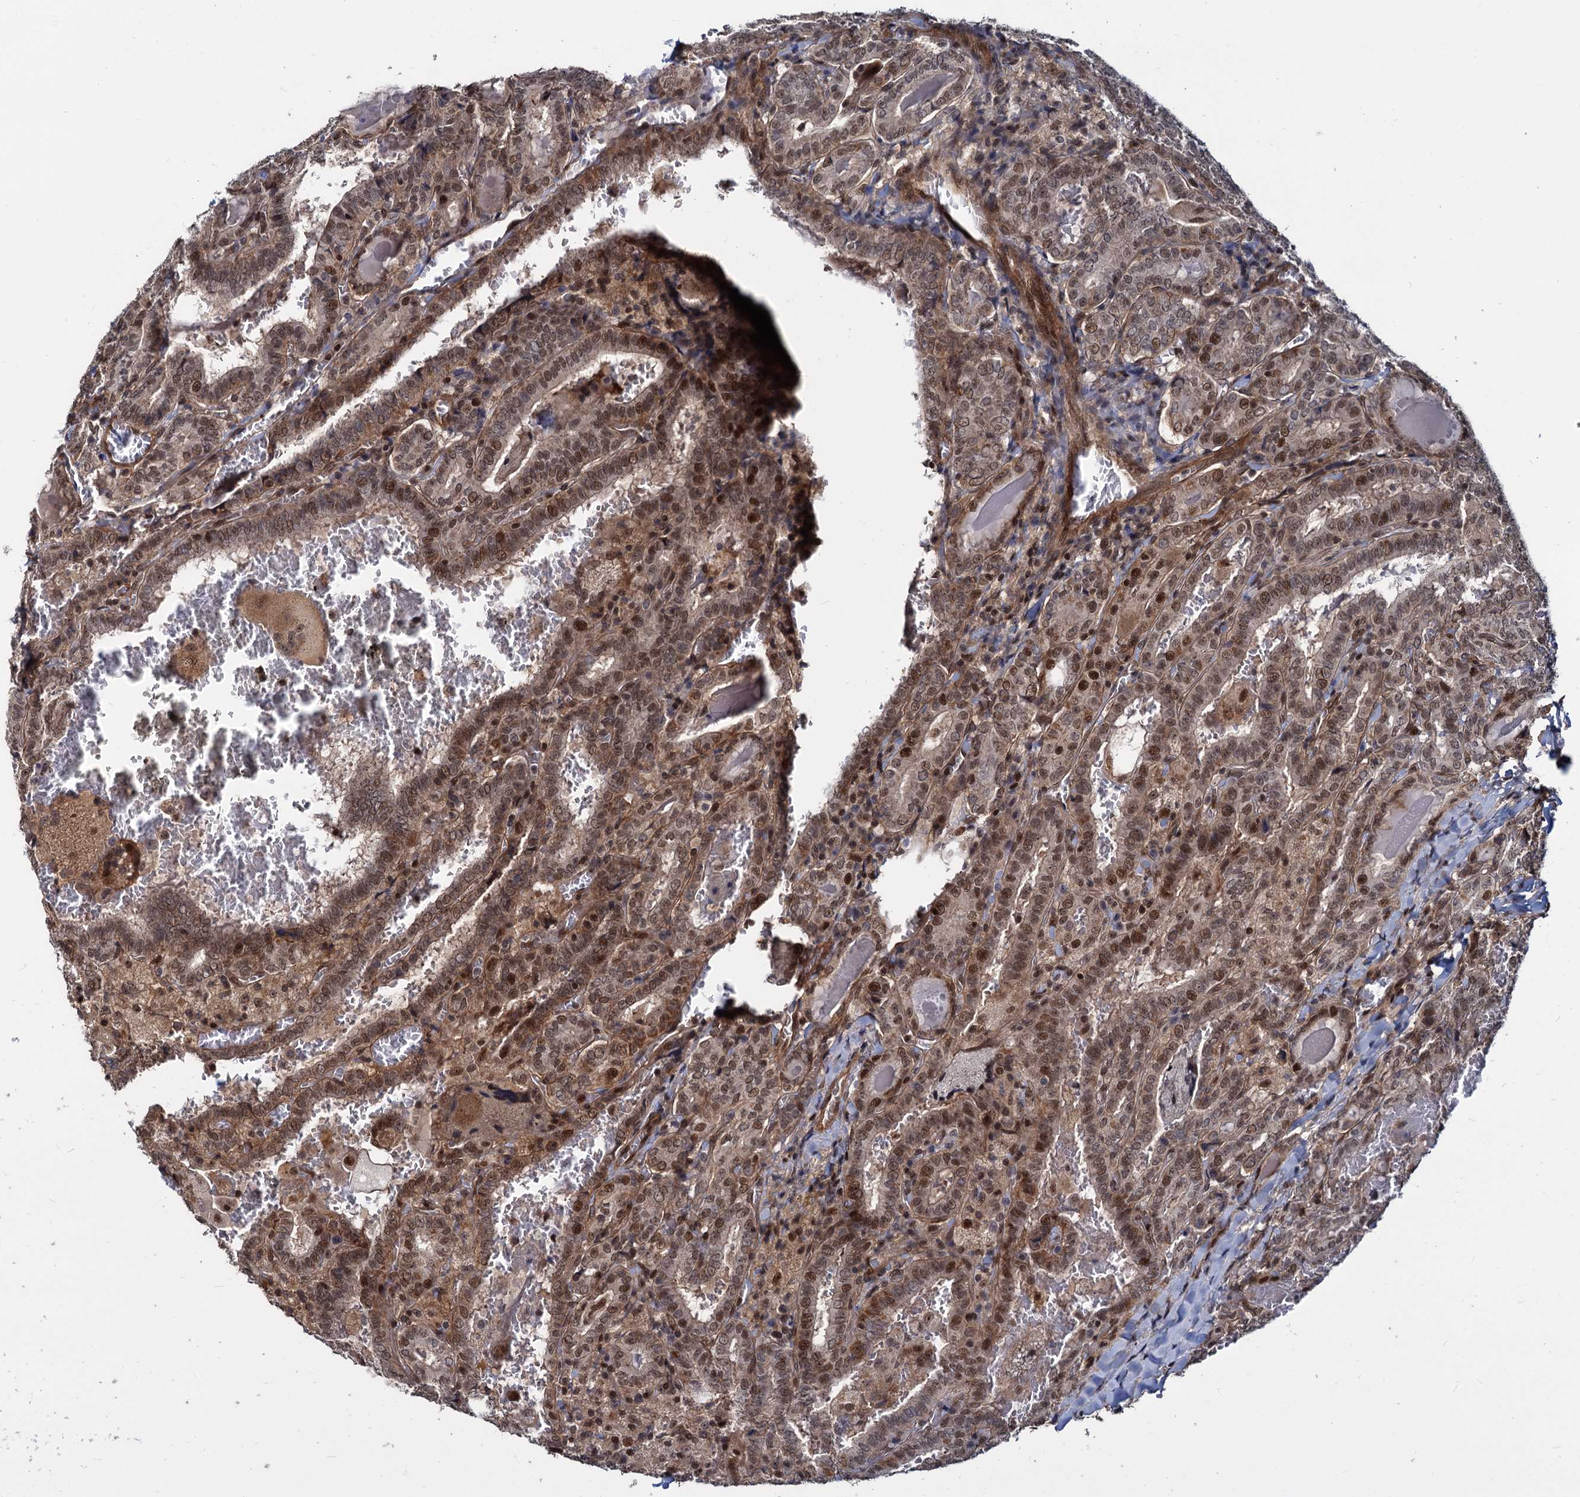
{"staining": {"intensity": "moderate", "quantity": ">75%", "location": "nuclear"}, "tissue": "thyroid cancer", "cell_type": "Tumor cells", "image_type": "cancer", "snomed": [{"axis": "morphology", "description": "Papillary adenocarcinoma, NOS"}, {"axis": "topography", "description": "Thyroid gland"}], "caption": "Immunohistochemistry of thyroid cancer (papillary adenocarcinoma) displays medium levels of moderate nuclear expression in about >75% of tumor cells. The protein is stained brown, and the nuclei are stained in blue (DAB (3,3'-diaminobenzidine) IHC with brightfield microscopy, high magnification).", "gene": "UBLCP1", "patient": {"sex": "female", "age": 72}}